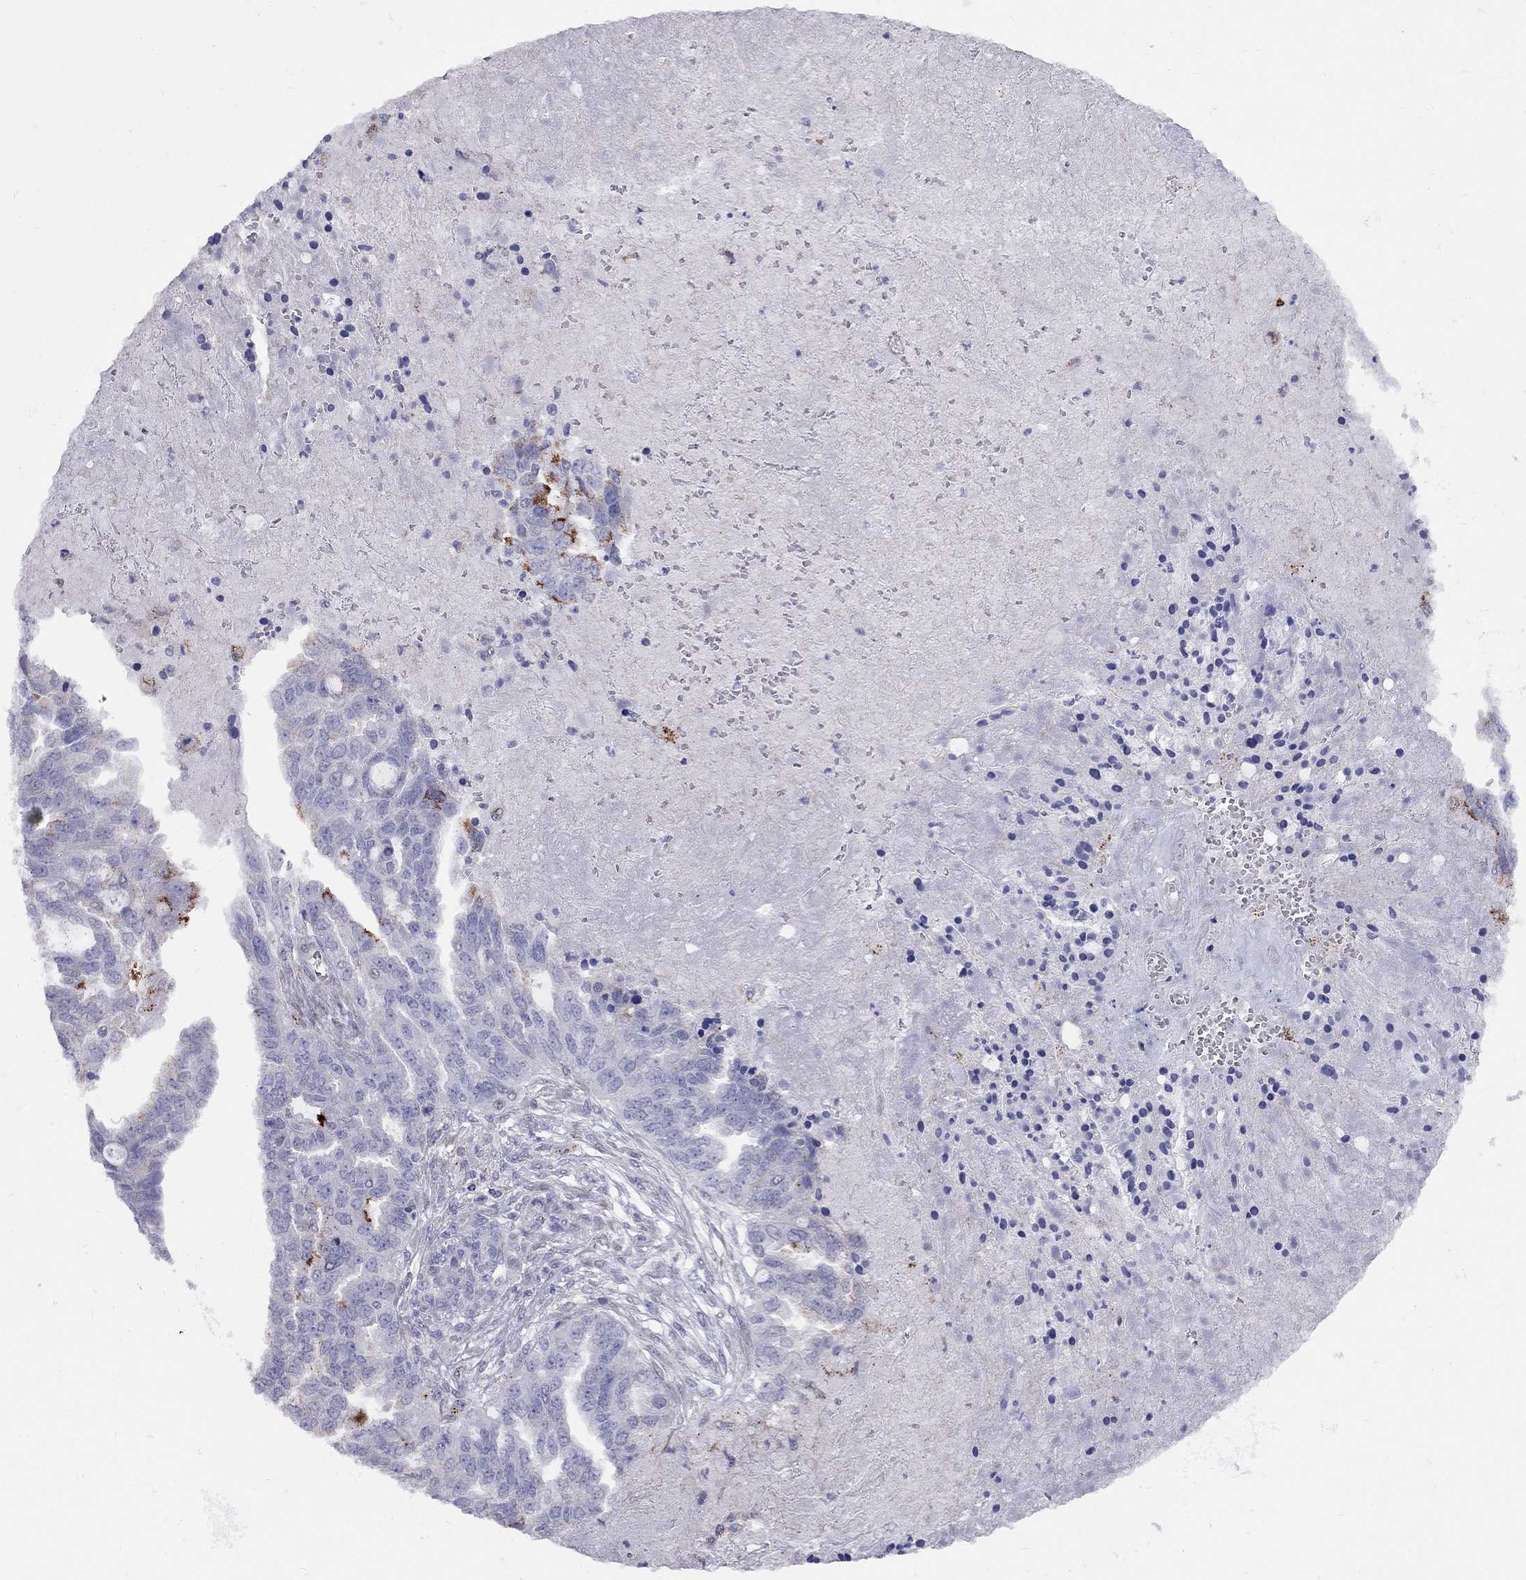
{"staining": {"intensity": "negative", "quantity": "none", "location": "none"}, "tissue": "ovarian cancer", "cell_type": "Tumor cells", "image_type": "cancer", "snomed": [{"axis": "morphology", "description": "Cystadenocarcinoma, serous, NOS"}, {"axis": "topography", "description": "Ovary"}], "caption": "Ovarian cancer (serous cystadenocarcinoma) was stained to show a protein in brown. There is no significant expression in tumor cells.", "gene": "MAGEB4", "patient": {"sex": "female", "age": 51}}